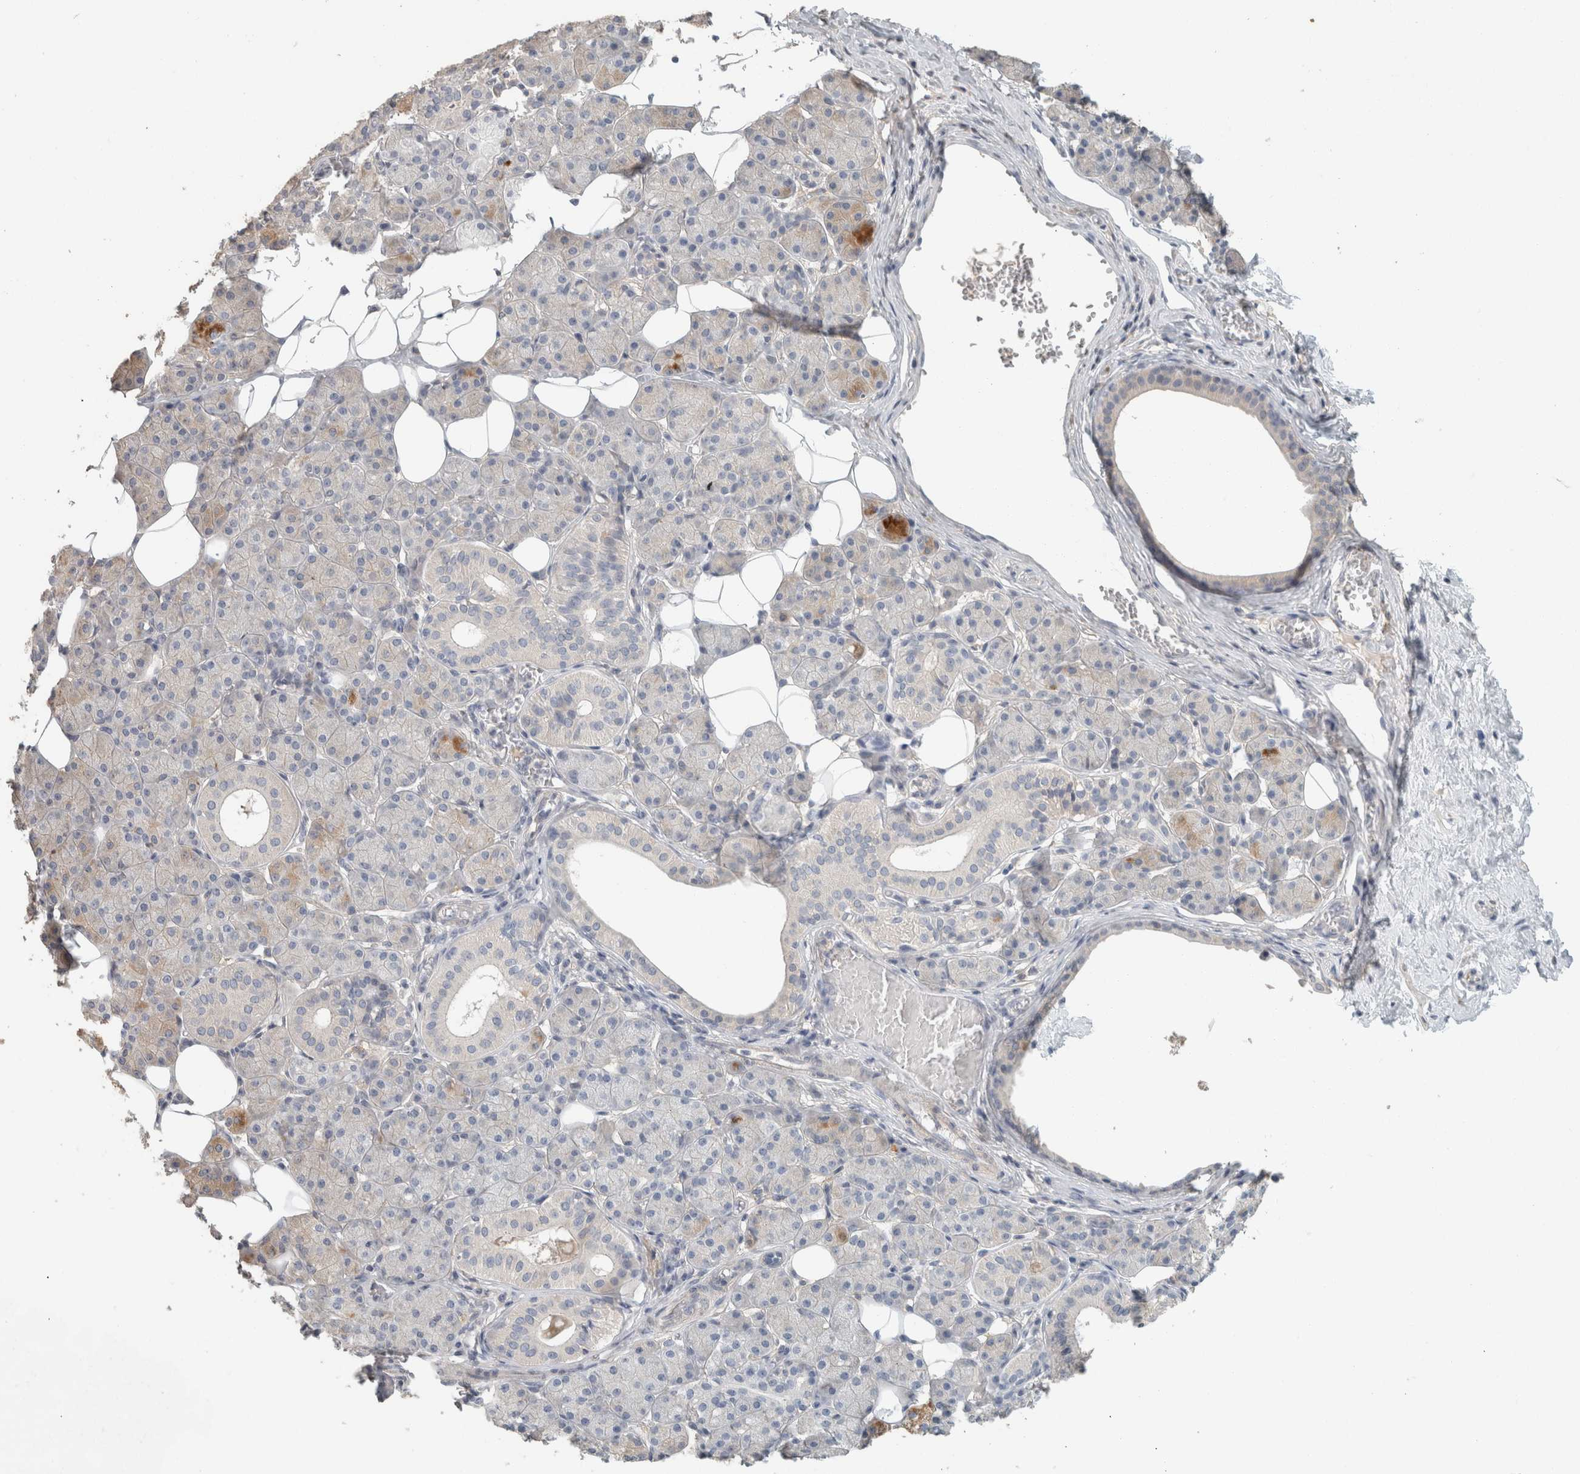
{"staining": {"intensity": "weak", "quantity": "<25%", "location": "cytoplasmic/membranous"}, "tissue": "salivary gland", "cell_type": "Glandular cells", "image_type": "normal", "snomed": [{"axis": "morphology", "description": "Normal tissue, NOS"}, {"axis": "topography", "description": "Salivary gland"}], "caption": "Salivary gland stained for a protein using immunohistochemistry reveals no staining glandular cells.", "gene": "SCIN", "patient": {"sex": "female", "age": 33}}